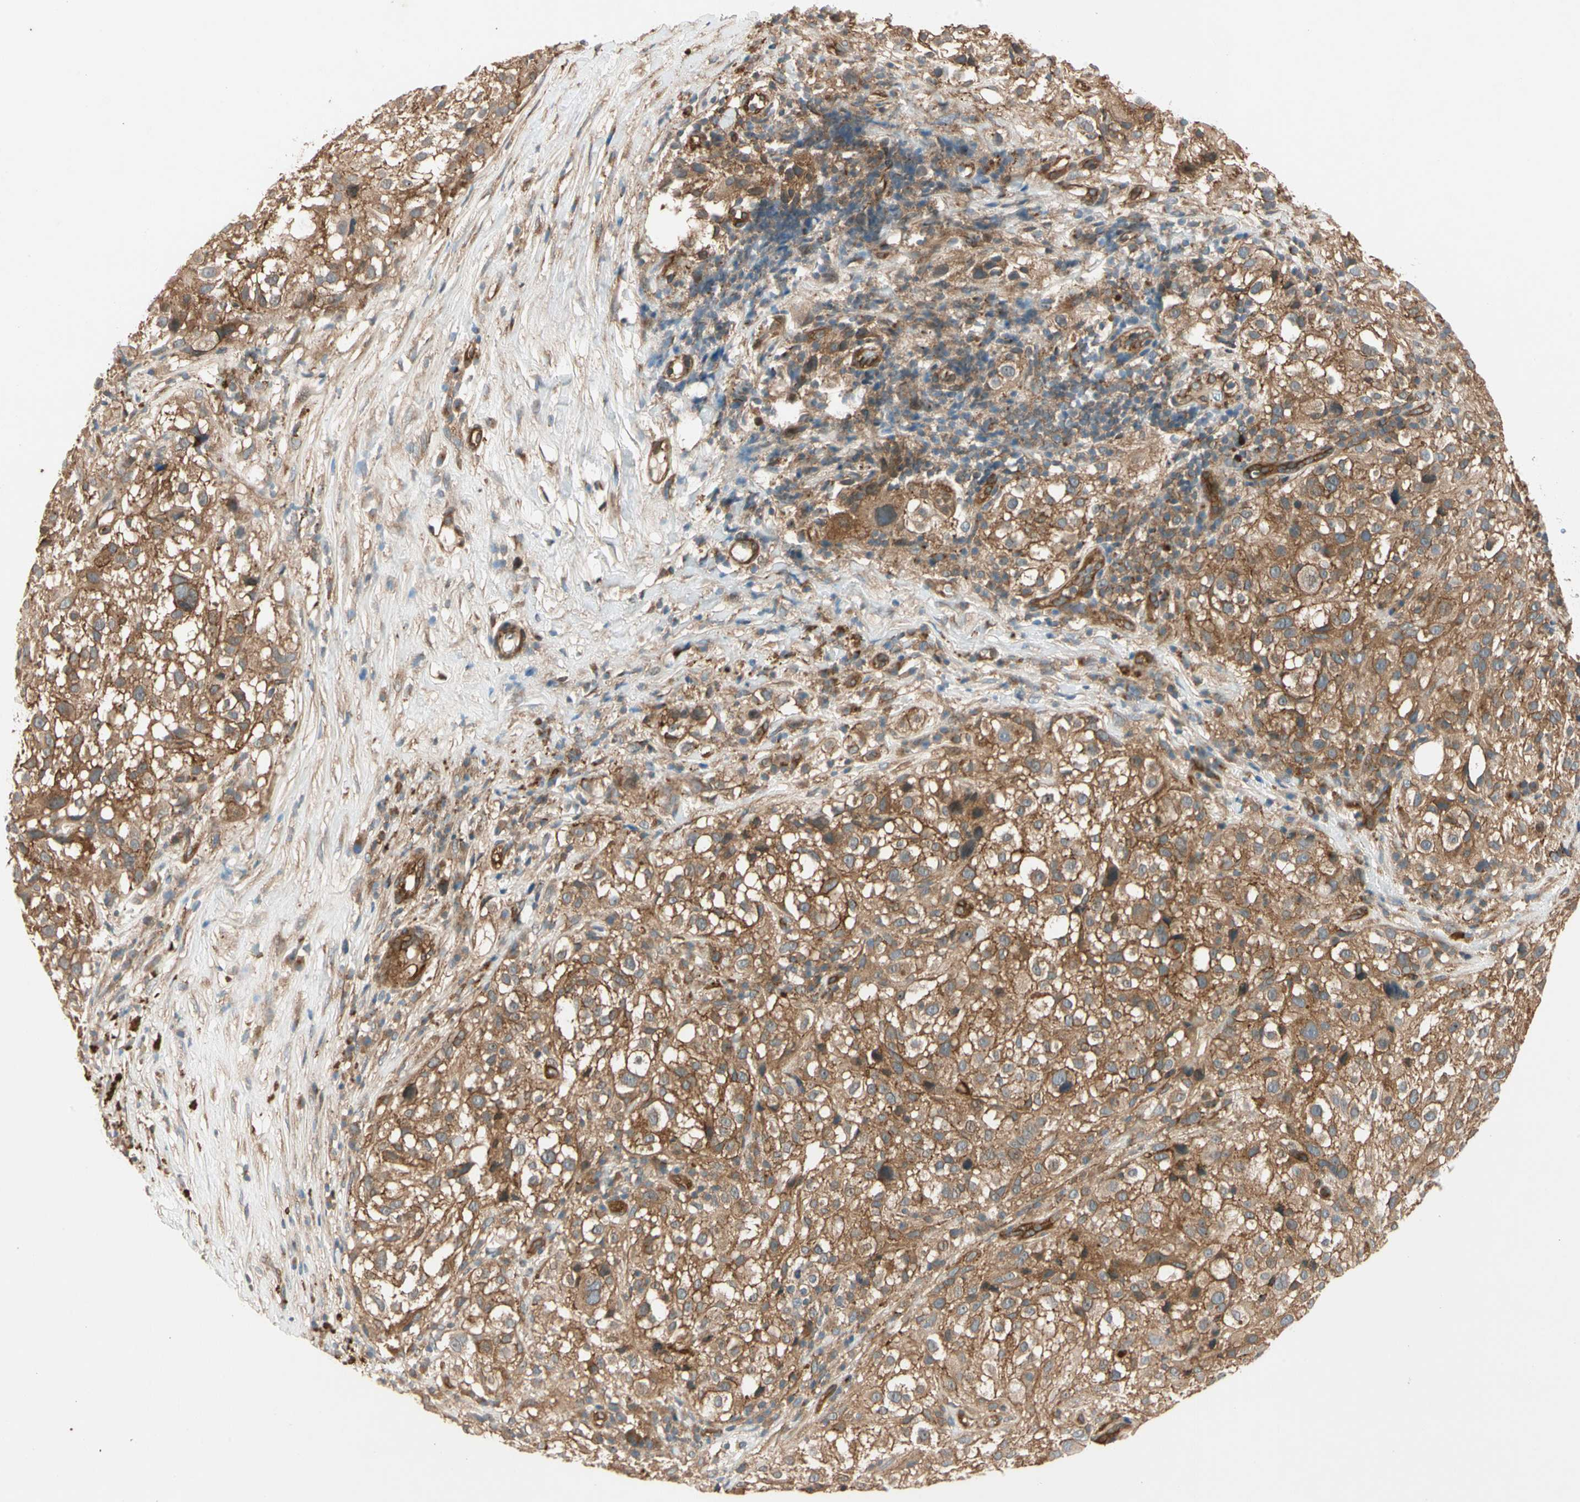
{"staining": {"intensity": "moderate", "quantity": ">75%", "location": "cytoplasmic/membranous"}, "tissue": "melanoma", "cell_type": "Tumor cells", "image_type": "cancer", "snomed": [{"axis": "morphology", "description": "Necrosis, NOS"}, {"axis": "morphology", "description": "Malignant melanoma, NOS"}, {"axis": "topography", "description": "Skin"}], "caption": "Protein expression analysis of melanoma exhibits moderate cytoplasmic/membranous expression in about >75% of tumor cells.", "gene": "ROCK2", "patient": {"sex": "female", "age": 87}}